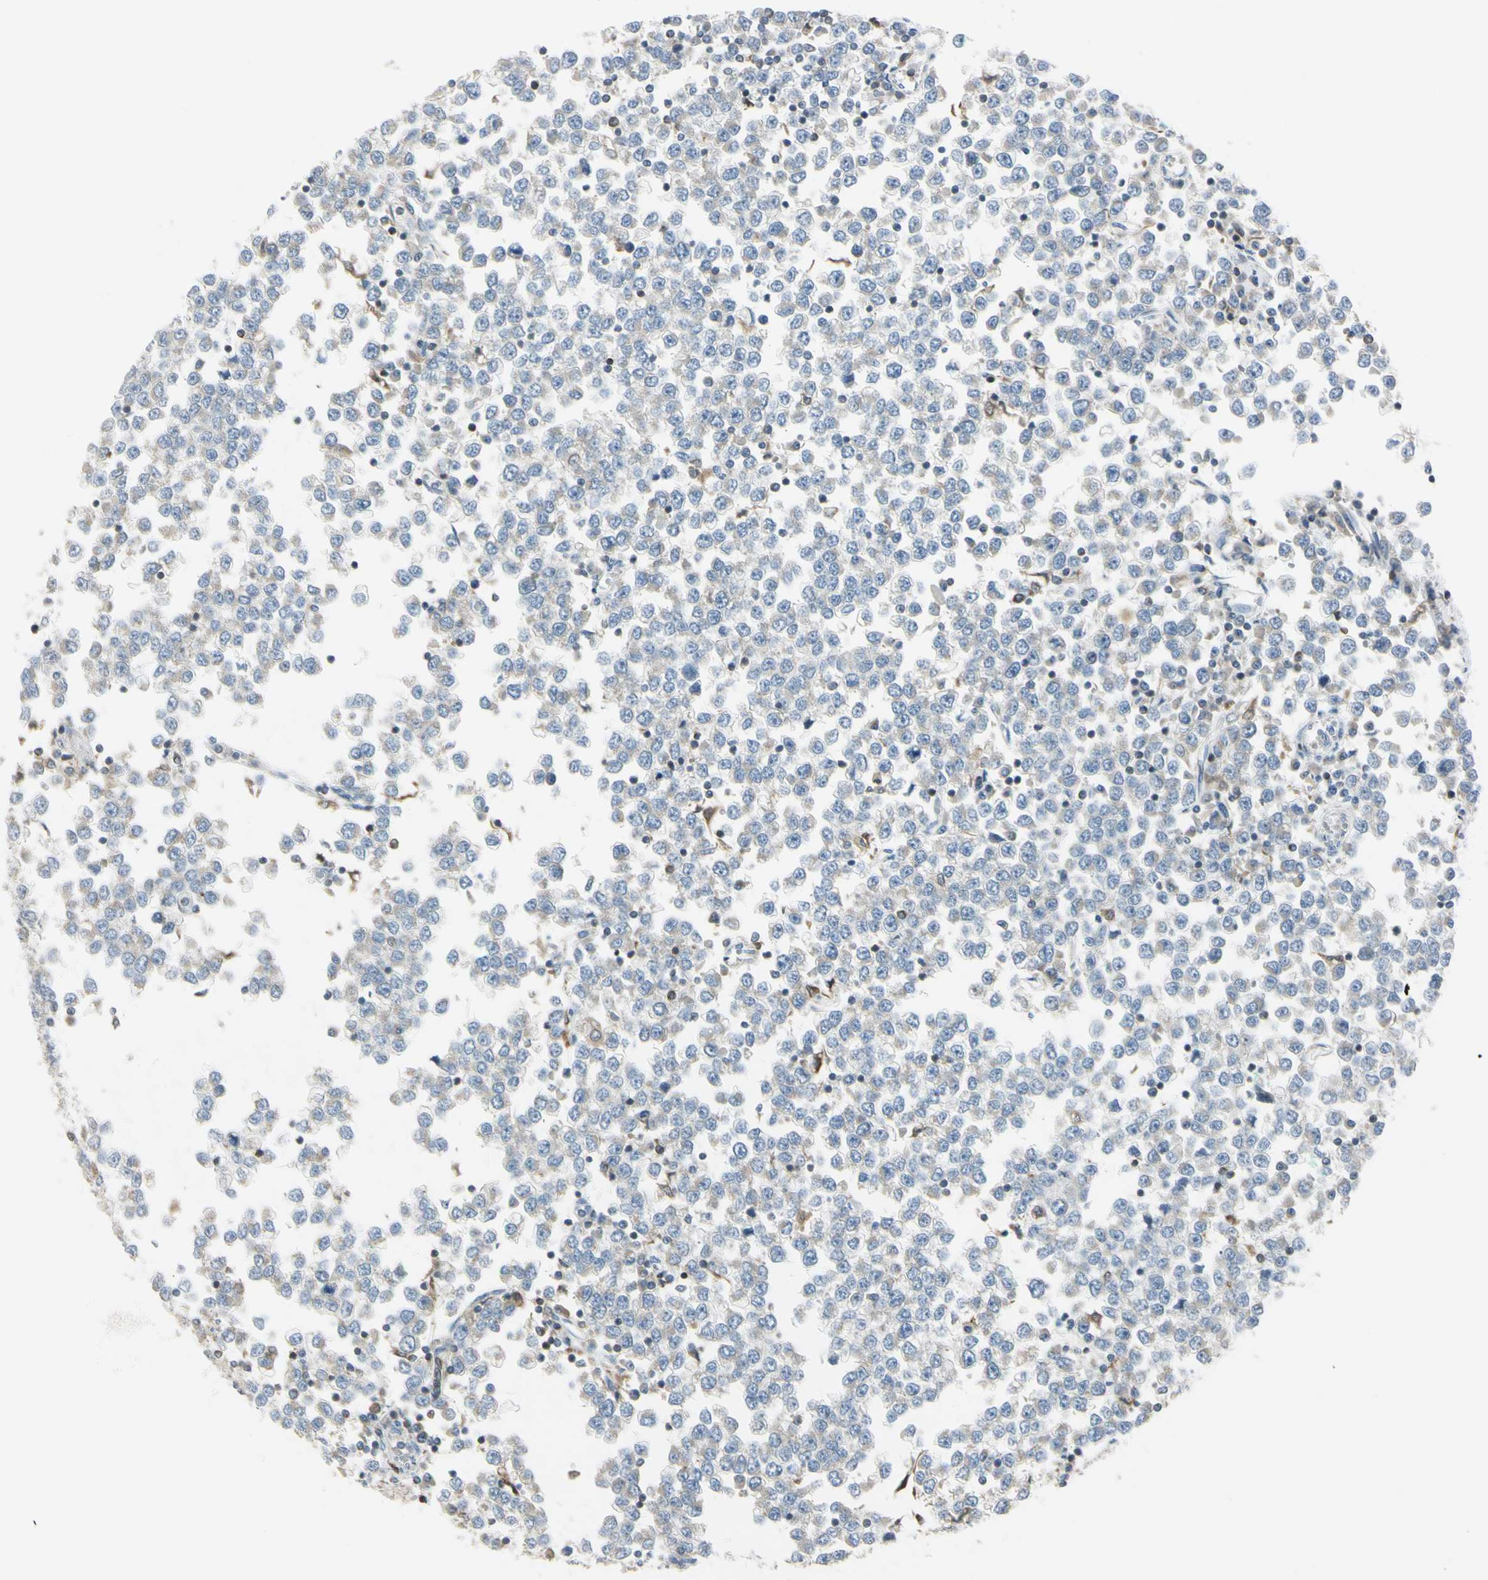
{"staining": {"intensity": "weak", "quantity": ">75%", "location": "cytoplasmic/membranous"}, "tissue": "testis cancer", "cell_type": "Tumor cells", "image_type": "cancer", "snomed": [{"axis": "morphology", "description": "Seminoma, NOS"}, {"axis": "topography", "description": "Testis"}], "caption": "Immunohistochemistry micrograph of human seminoma (testis) stained for a protein (brown), which reveals low levels of weak cytoplasmic/membranous staining in about >75% of tumor cells.", "gene": "CYRIB", "patient": {"sex": "male", "age": 65}}